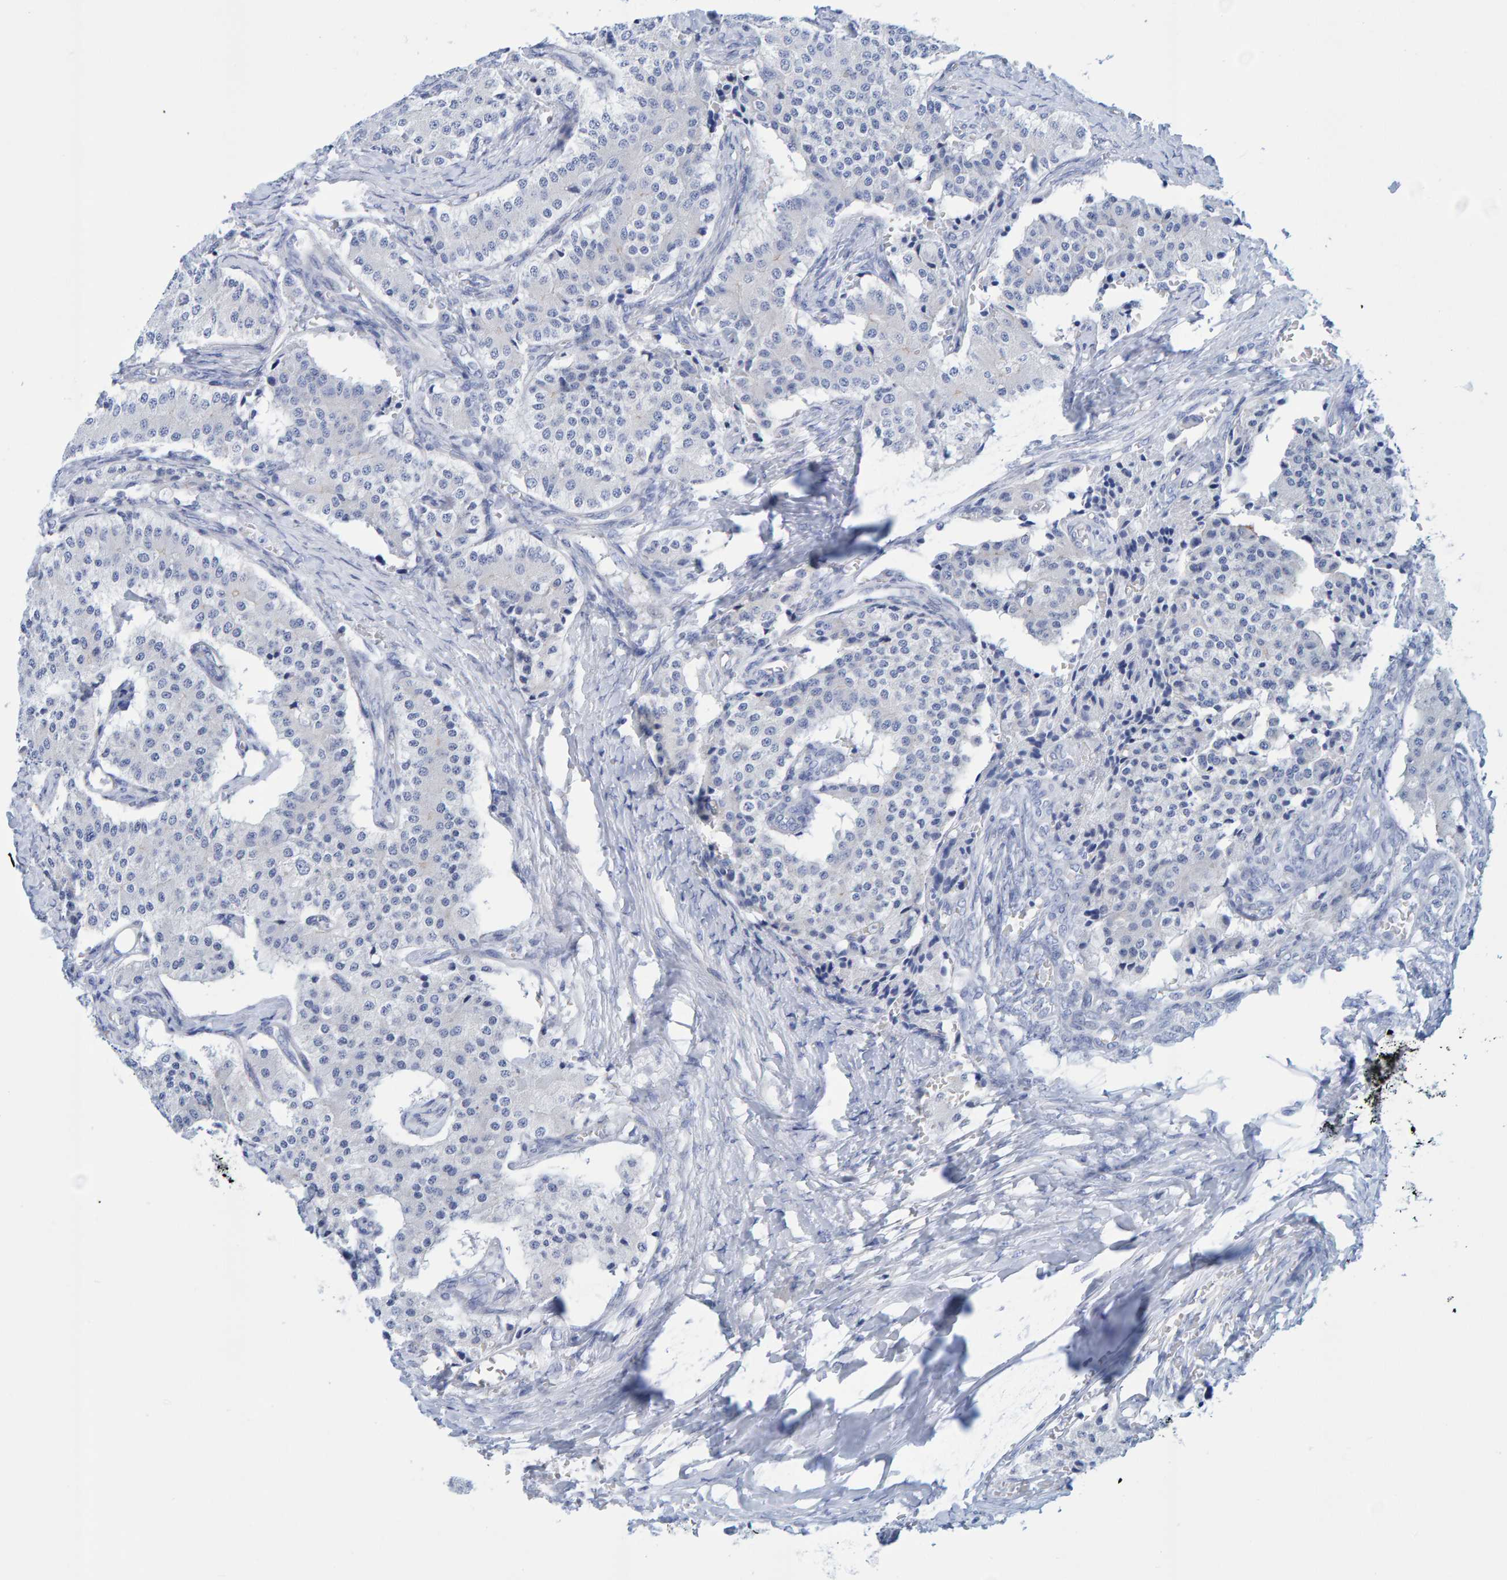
{"staining": {"intensity": "negative", "quantity": "none", "location": "none"}, "tissue": "carcinoid", "cell_type": "Tumor cells", "image_type": "cancer", "snomed": [{"axis": "morphology", "description": "Carcinoid, malignant, NOS"}, {"axis": "topography", "description": "Colon"}], "caption": "Immunohistochemistry of carcinoid (malignant) shows no expression in tumor cells.", "gene": "JAKMIP3", "patient": {"sex": "female", "age": 52}}